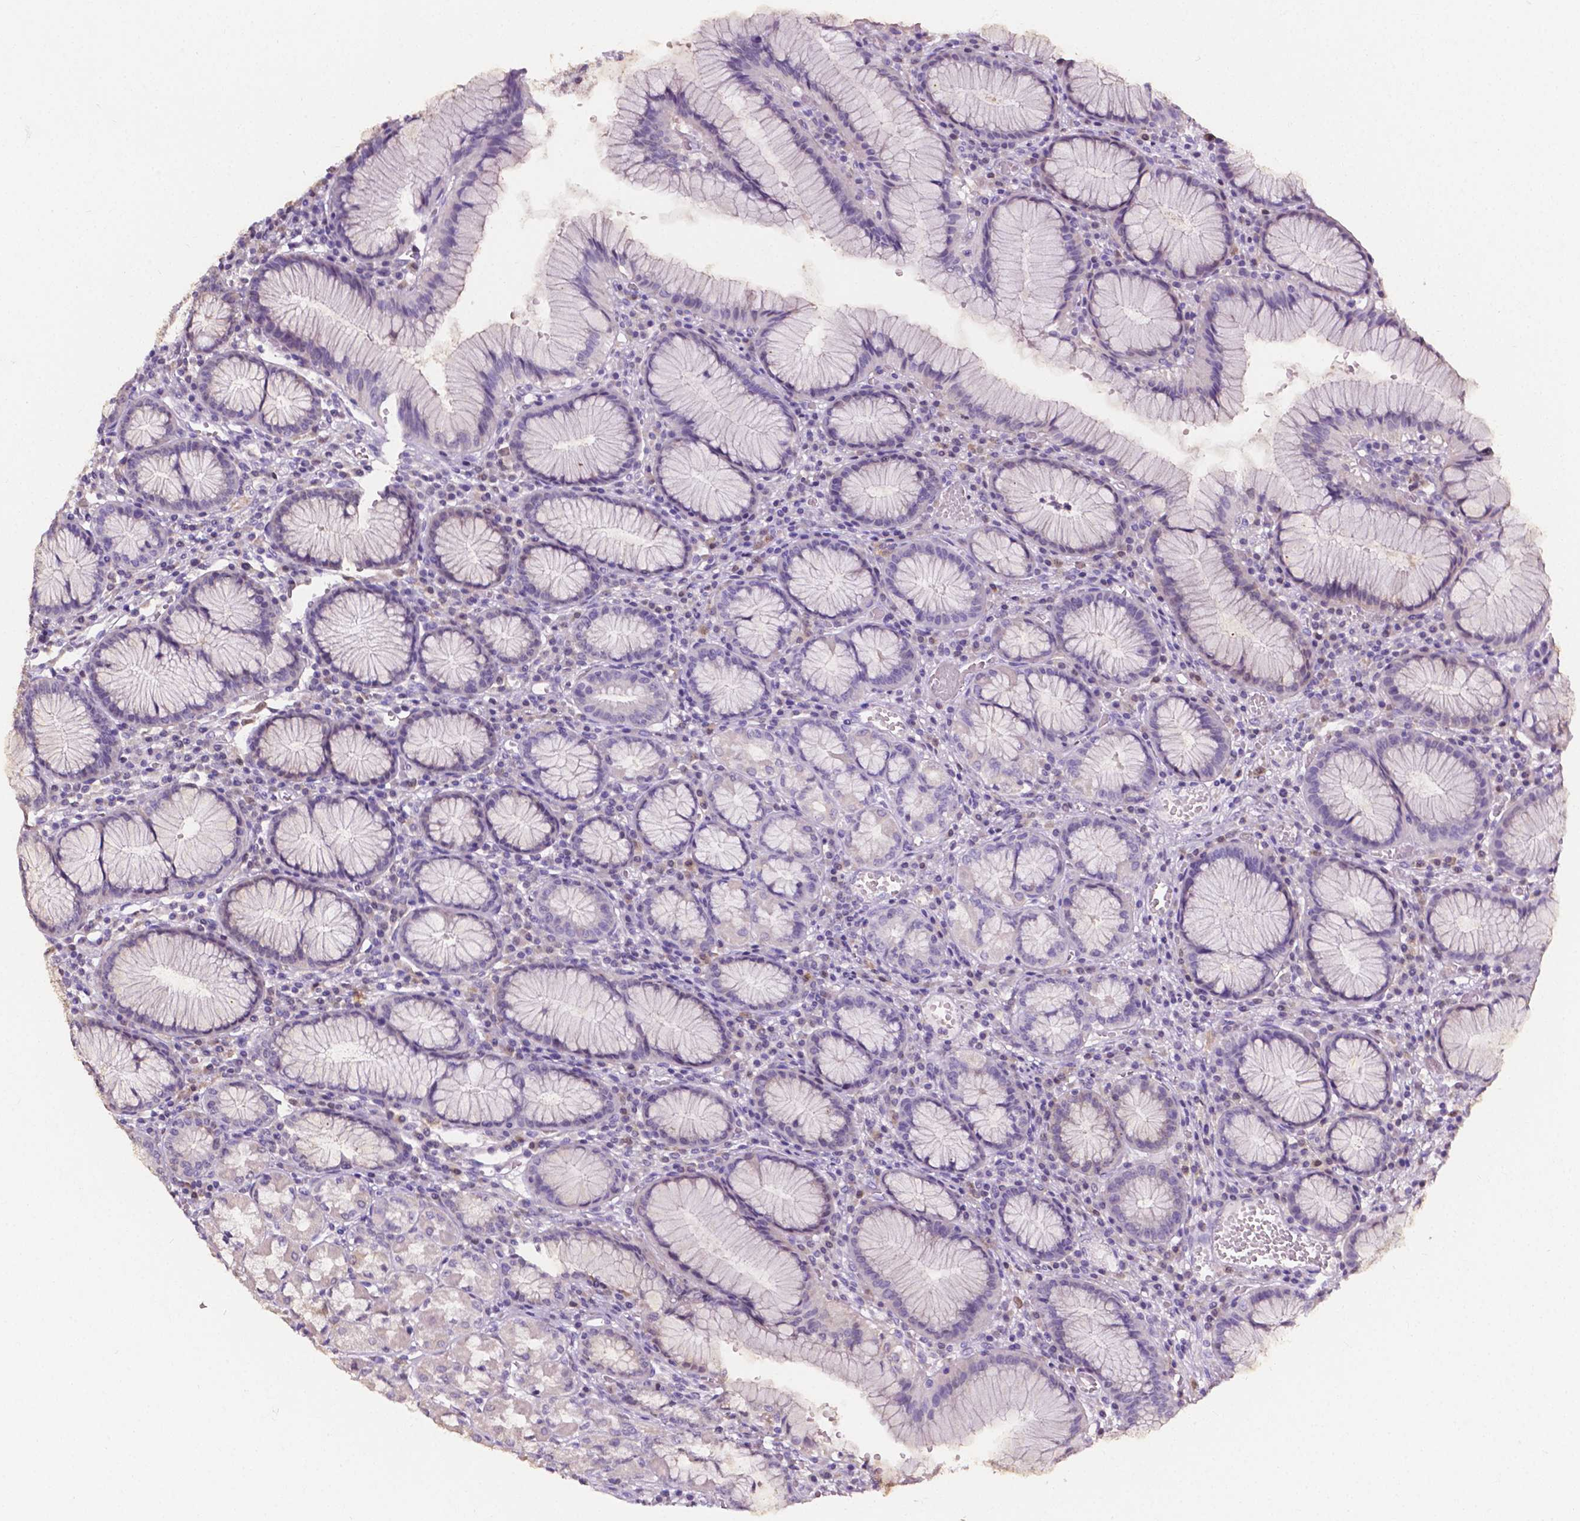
{"staining": {"intensity": "negative", "quantity": "none", "location": "none"}, "tissue": "stomach", "cell_type": "Glandular cells", "image_type": "normal", "snomed": [{"axis": "morphology", "description": "Normal tissue, NOS"}, {"axis": "topography", "description": "Stomach"}], "caption": "Immunohistochemistry (IHC) image of unremarkable stomach: human stomach stained with DAB (3,3'-diaminobenzidine) displays no significant protein staining in glandular cells.", "gene": "PSAT1", "patient": {"sex": "male", "age": 55}}